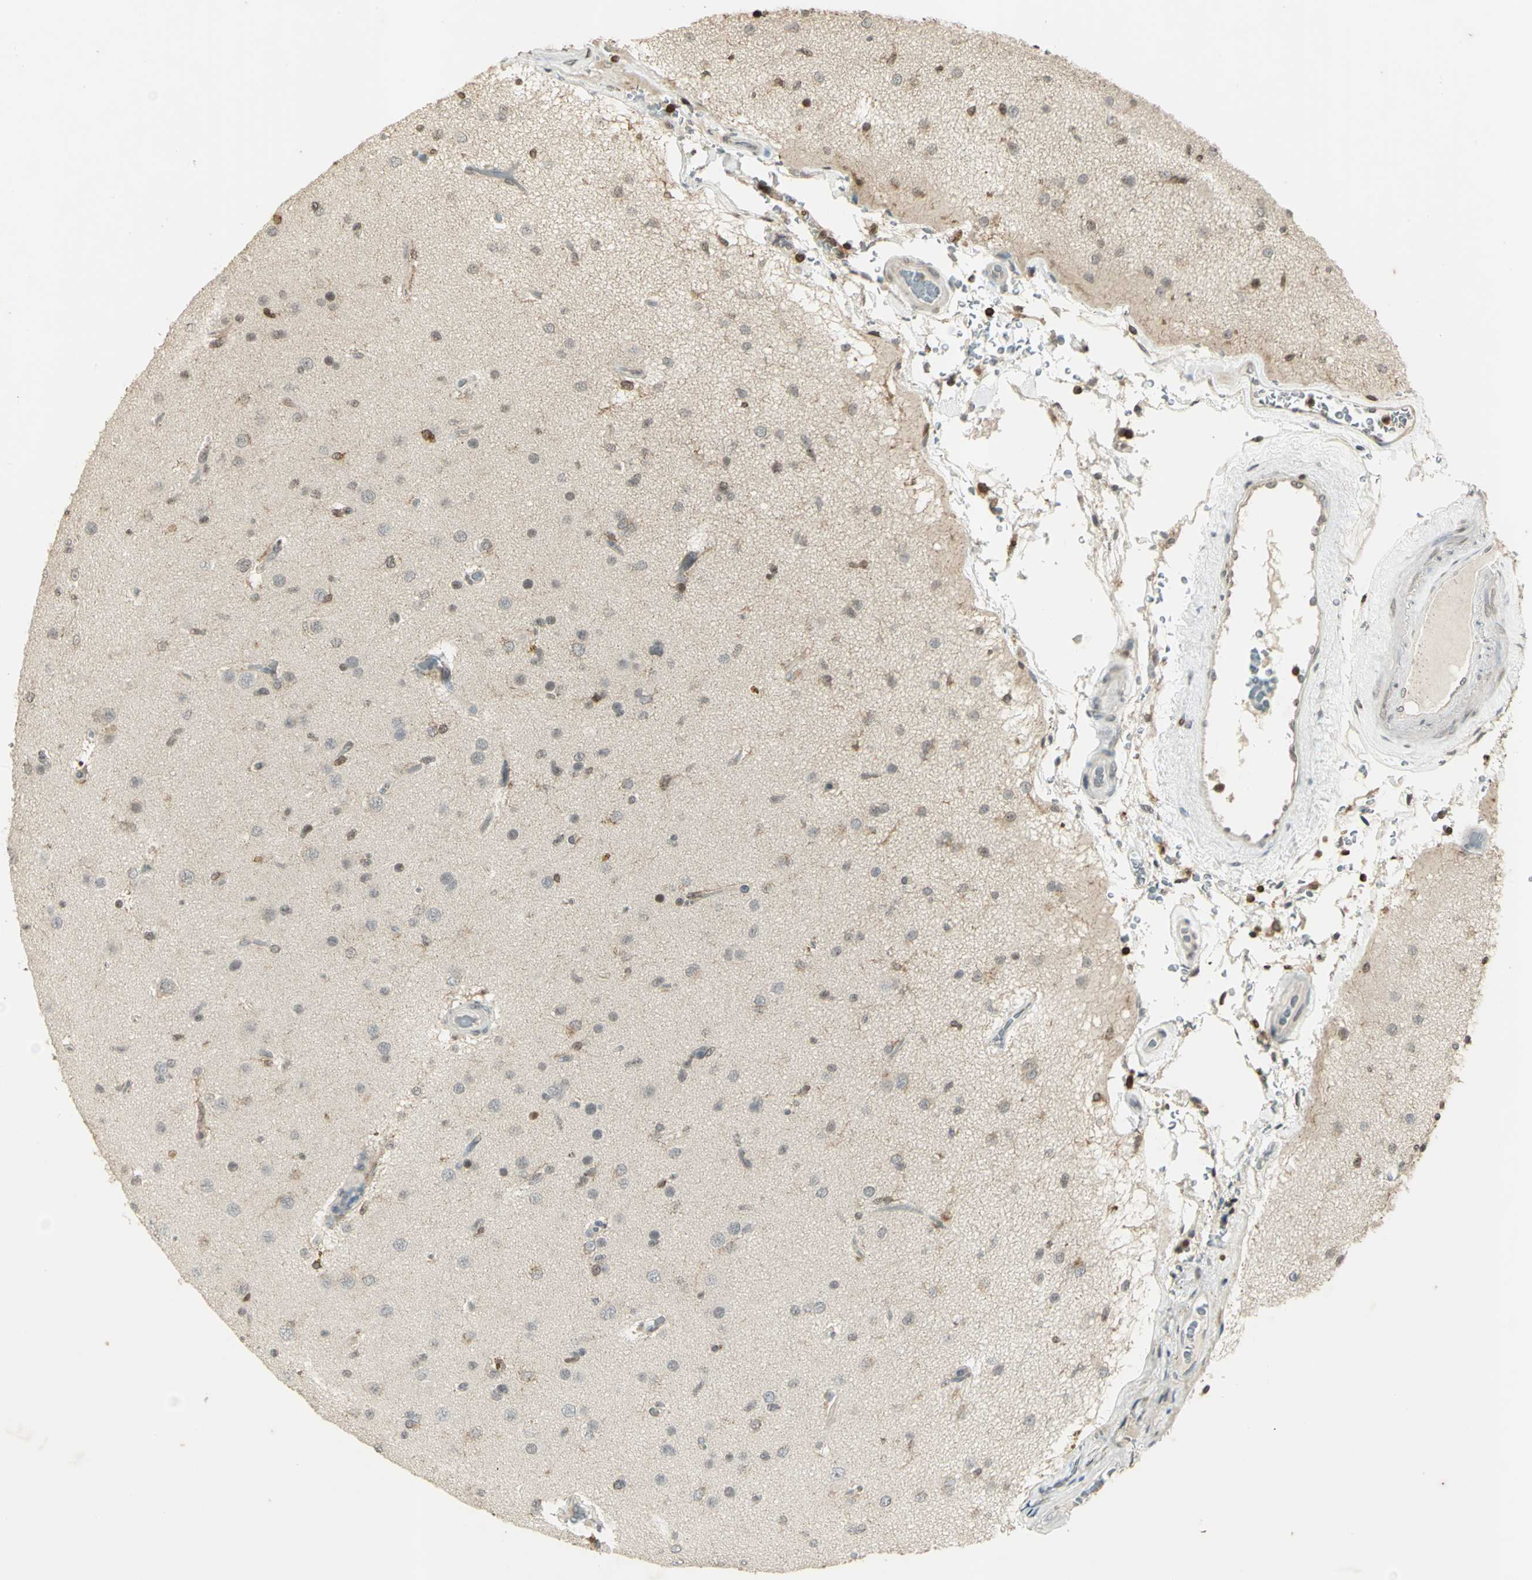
{"staining": {"intensity": "weak", "quantity": "<25%", "location": "cytoplasmic/membranous"}, "tissue": "glioma", "cell_type": "Tumor cells", "image_type": "cancer", "snomed": [{"axis": "morphology", "description": "Glioma, malignant, High grade"}, {"axis": "topography", "description": "Brain"}], "caption": "An immunohistochemistry photomicrograph of high-grade glioma (malignant) is shown. There is no staining in tumor cells of high-grade glioma (malignant).", "gene": "IL16", "patient": {"sex": "male", "age": 33}}